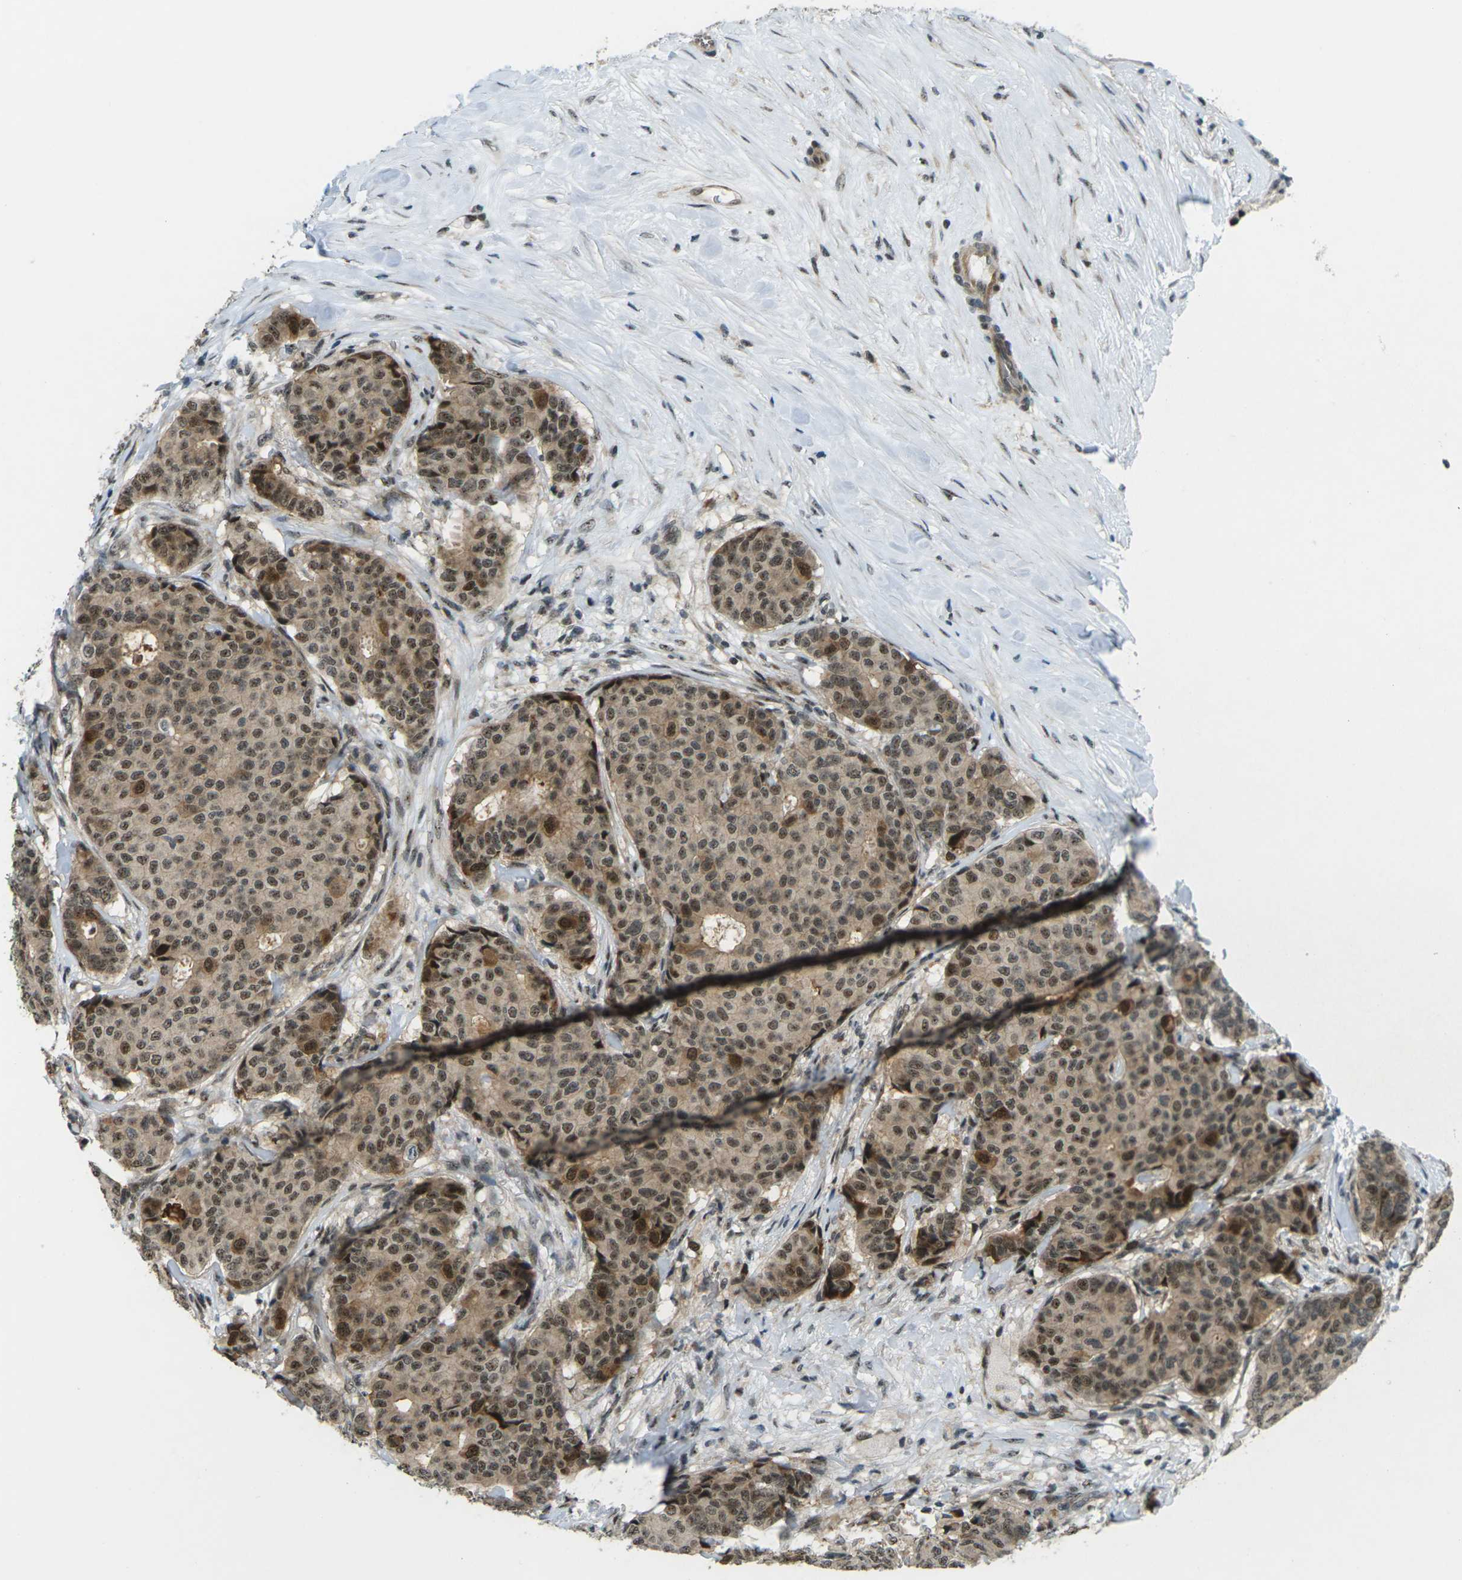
{"staining": {"intensity": "moderate", "quantity": ">75%", "location": "cytoplasmic/membranous,nuclear"}, "tissue": "breast cancer", "cell_type": "Tumor cells", "image_type": "cancer", "snomed": [{"axis": "morphology", "description": "Duct carcinoma"}, {"axis": "topography", "description": "Breast"}], "caption": "Human intraductal carcinoma (breast) stained with a brown dye demonstrates moderate cytoplasmic/membranous and nuclear positive staining in approximately >75% of tumor cells.", "gene": "UBE2S", "patient": {"sex": "female", "age": 75}}